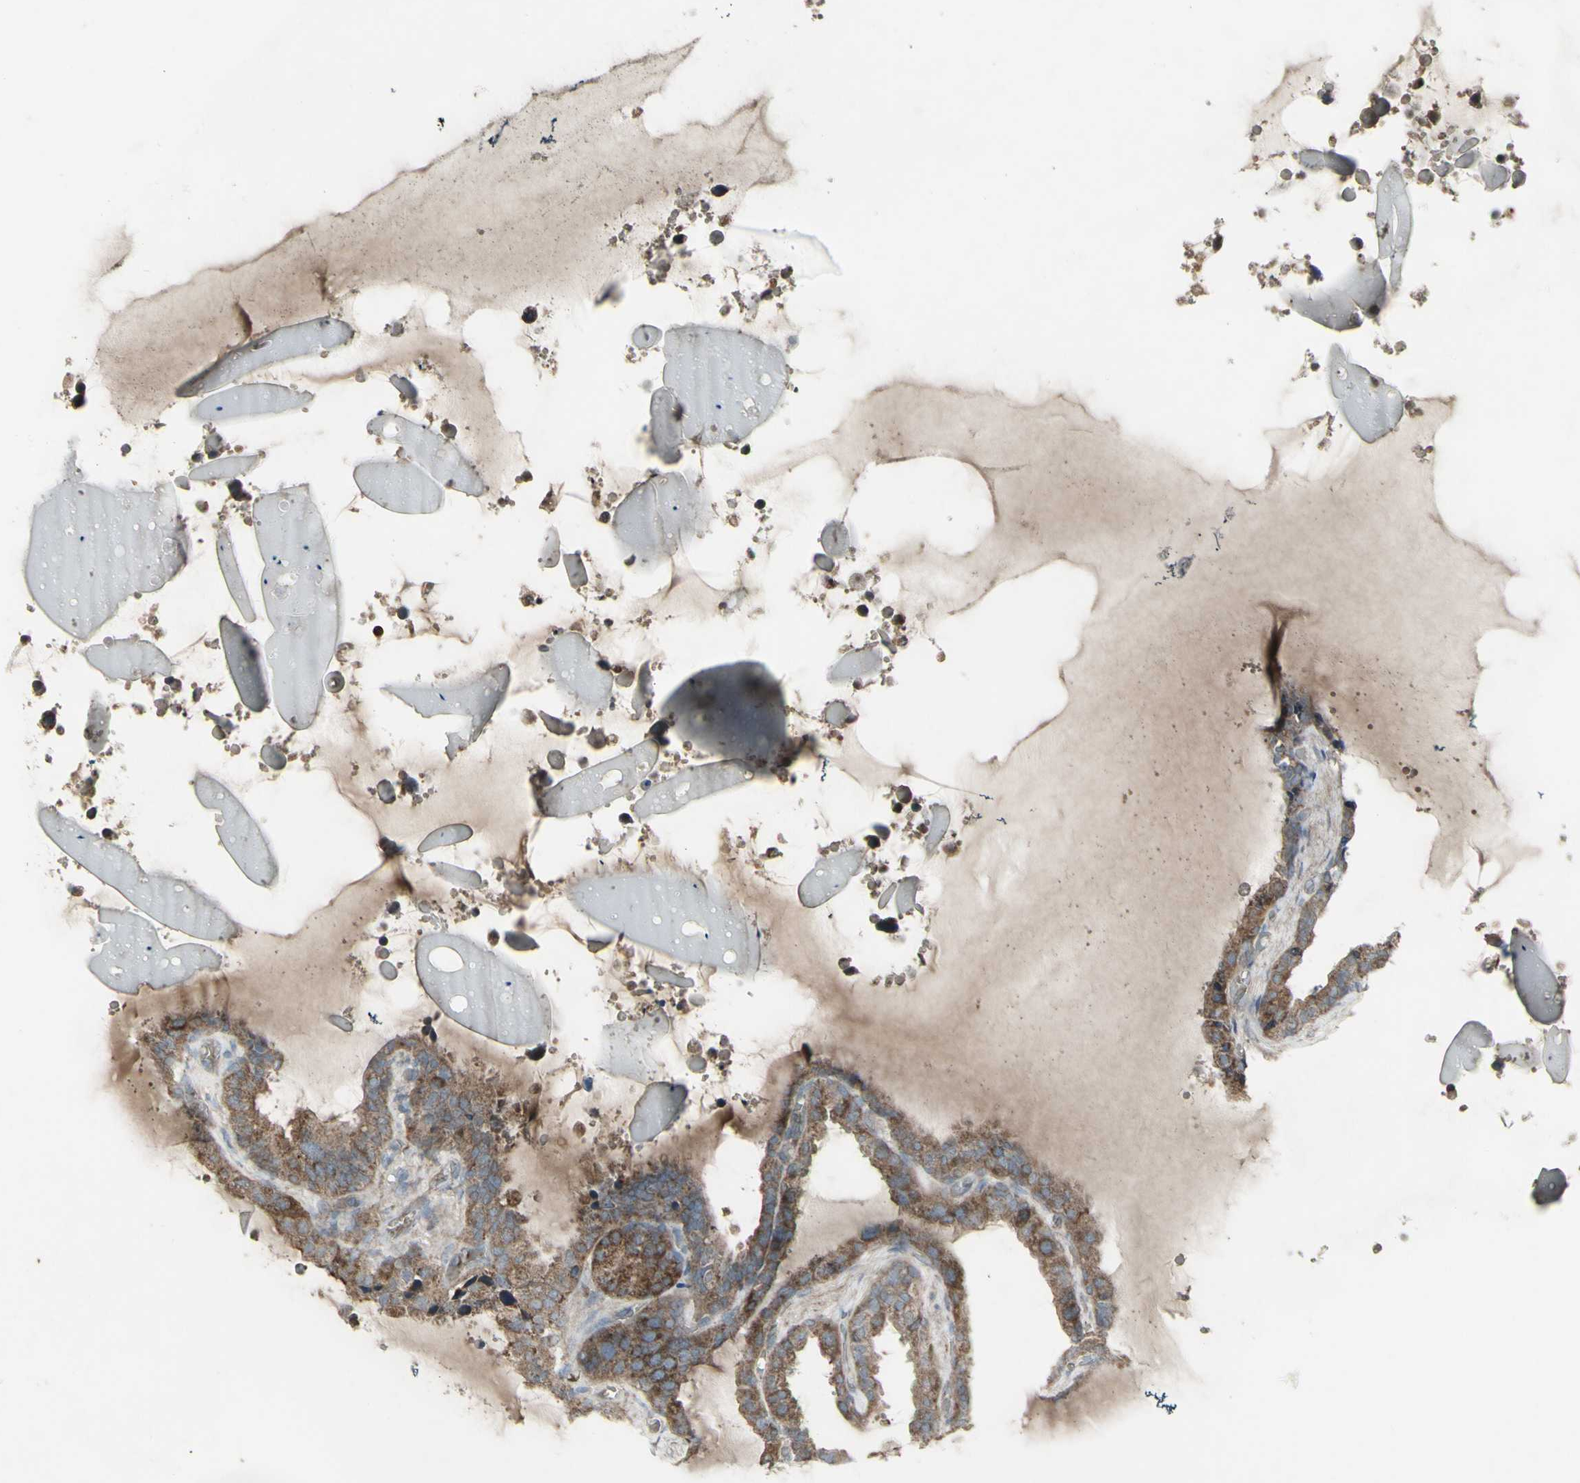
{"staining": {"intensity": "moderate", "quantity": ">75%", "location": "cytoplasmic/membranous"}, "tissue": "seminal vesicle", "cell_type": "Glandular cells", "image_type": "normal", "snomed": [{"axis": "morphology", "description": "Normal tissue, NOS"}, {"axis": "topography", "description": "Seminal veicle"}], "caption": "High-magnification brightfield microscopy of unremarkable seminal vesicle stained with DAB (brown) and counterstained with hematoxylin (blue). glandular cells exhibit moderate cytoplasmic/membranous positivity is seen in about>75% of cells. Nuclei are stained in blue.", "gene": "SHC1", "patient": {"sex": "male", "age": 46}}